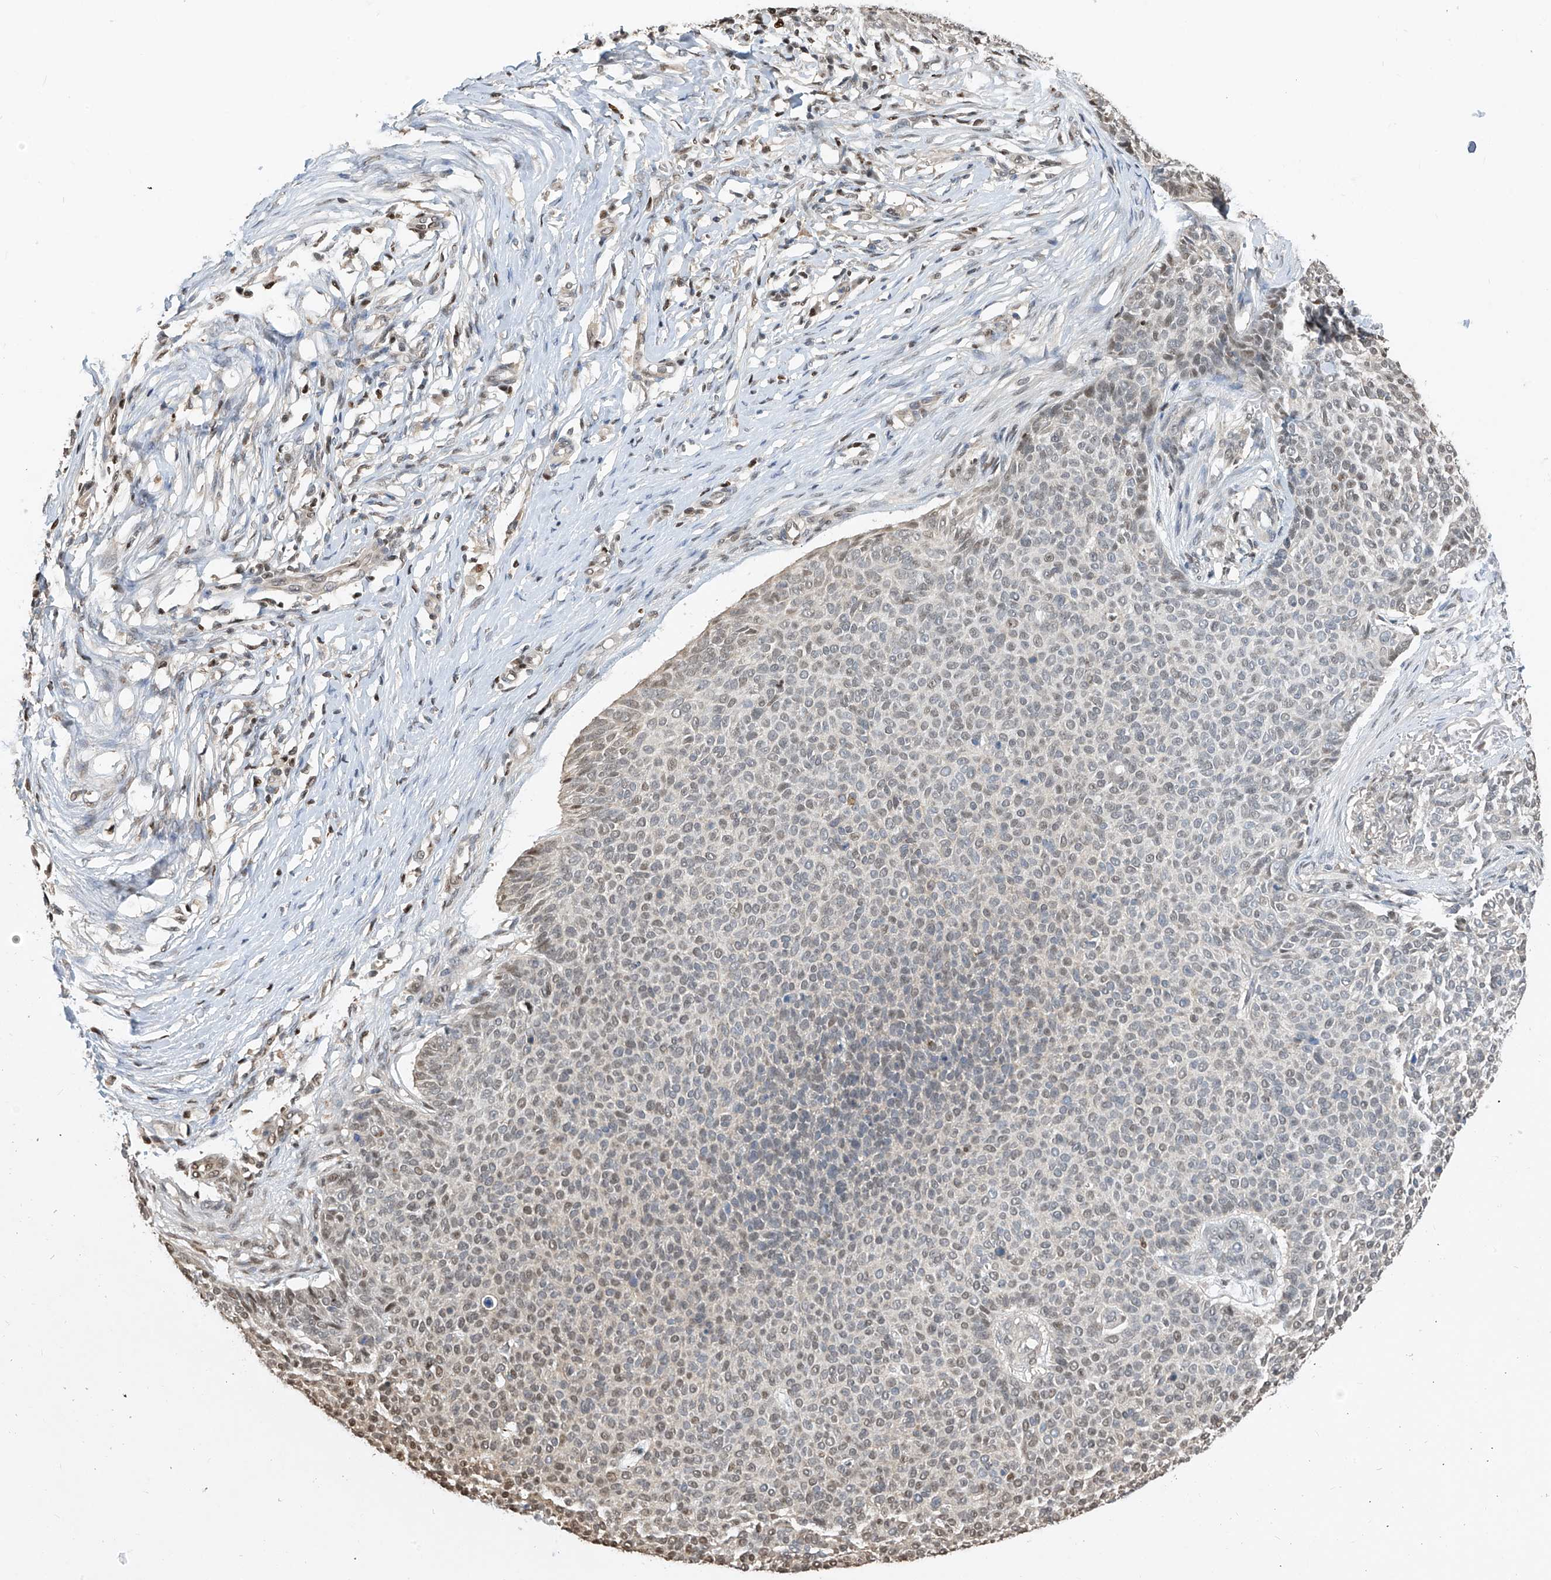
{"staining": {"intensity": "negative", "quantity": "none", "location": "none"}, "tissue": "skin cancer", "cell_type": "Tumor cells", "image_type": "cancer", "snomed": [{"axis": "morphology", "description": "Normal tissue, NOS"}, {"axis": "morphology", "description": "Basal cell carcinoma"}, {"axis": "topography", "description": "Skin"}], "caption": "High power microscopy micrograph of an IHC image of skin basal cell carcinoma, revealing no significant positivity in tumor cells. (DAB (3,3'-diaminobenzidine) immunohistochemistry (IHC) visualized using brightfield microscopy, high magnification).", "gene": "PMM1", "patient": {"sex": "male", "age": 50}}